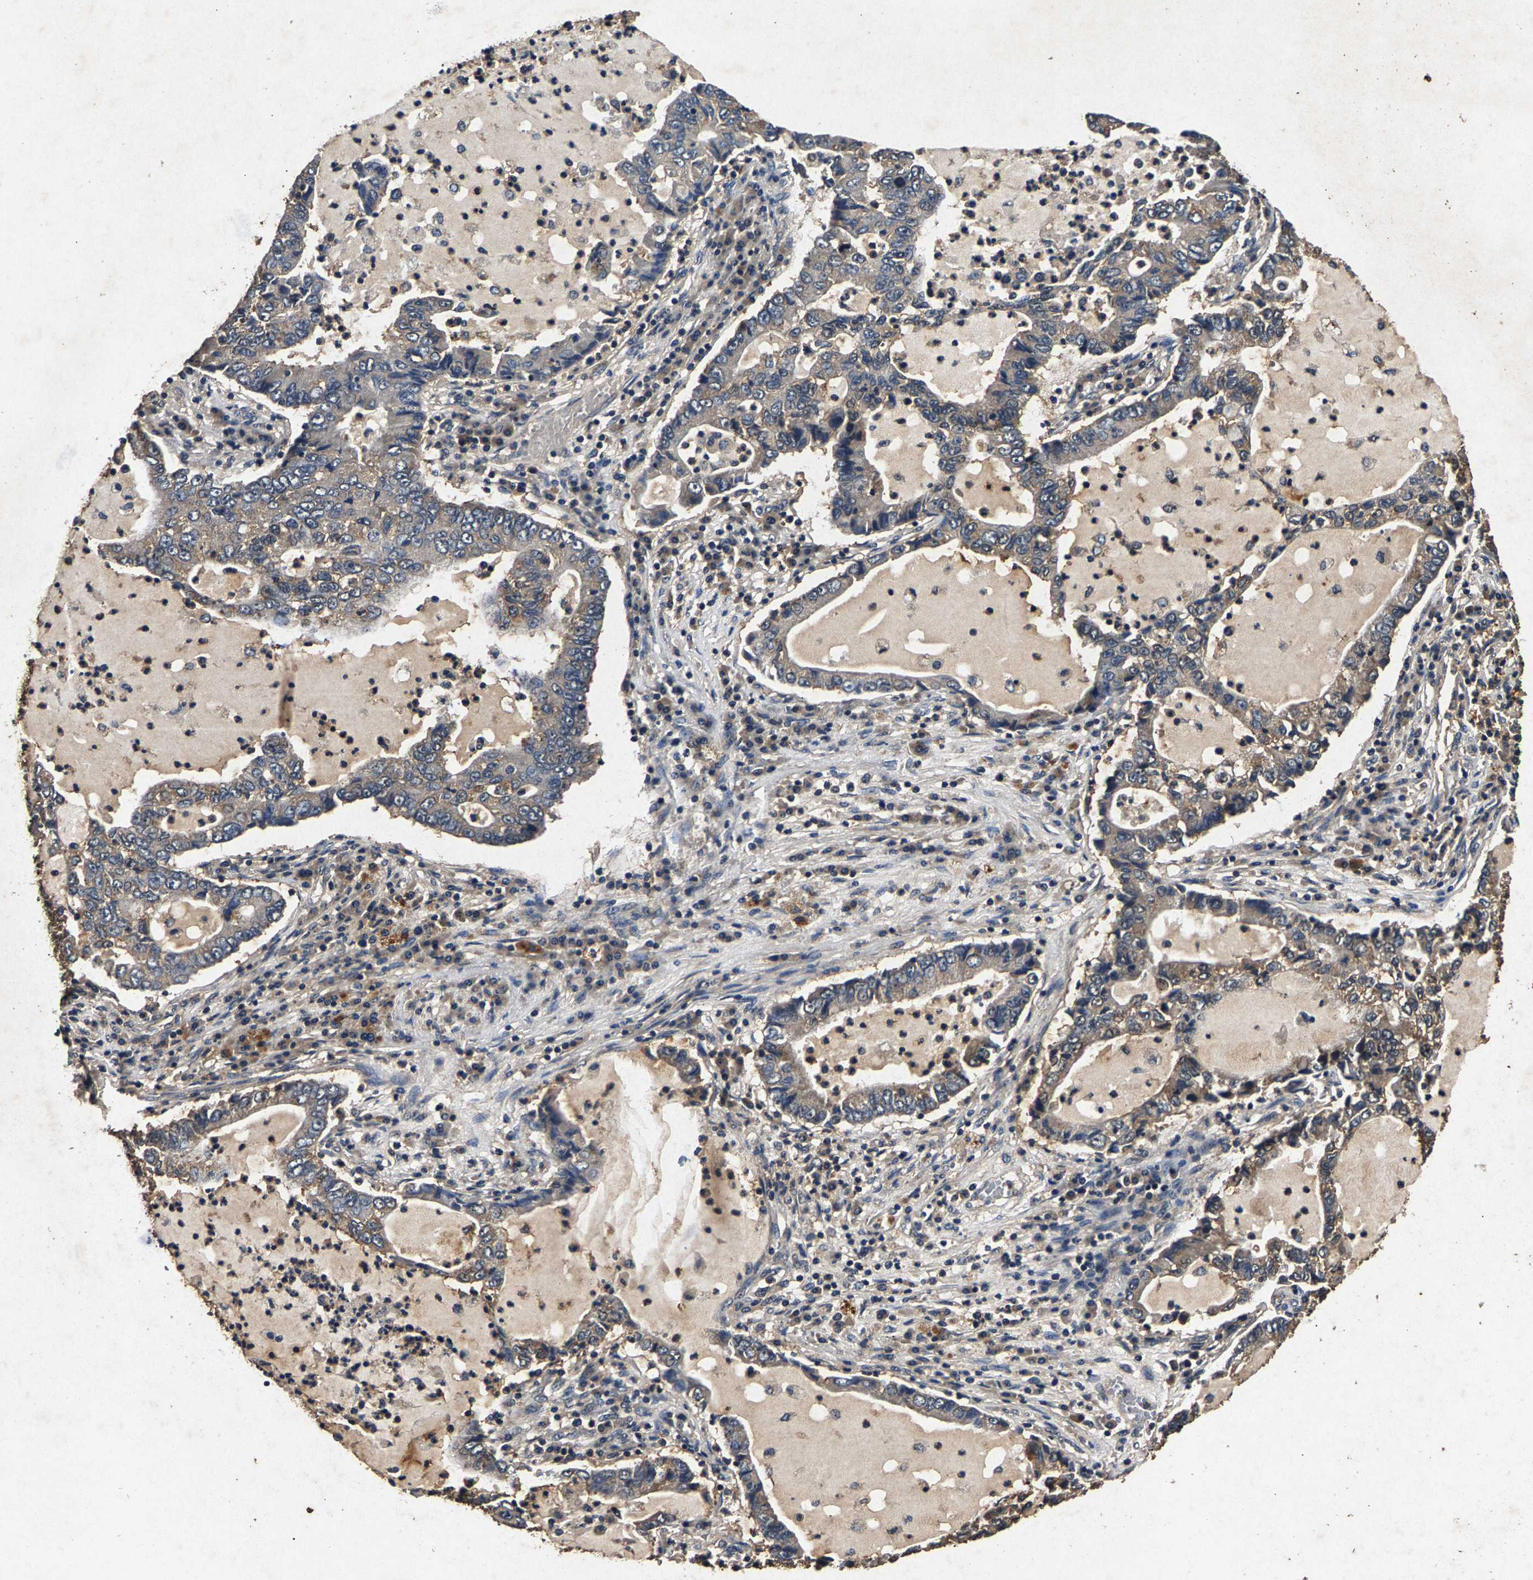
{"staining": {"intensity": "negative", "quantity": "none", "location": "none"}, "tissue": "lung cancer", "cell_type": "Tumor cells", "image_type": "cancer", "snomed": [{"axis": "morphology", "description": "Adenocarcinoma, NOS"}, {"axis": "topography", "description": "Lung"}], "caption": "Lung cancer stained for a protein using IHC demonstrates no positivity tumor cells.", "gene": "PPP1CC", "patient": {"sex": "female", "age": 51}}